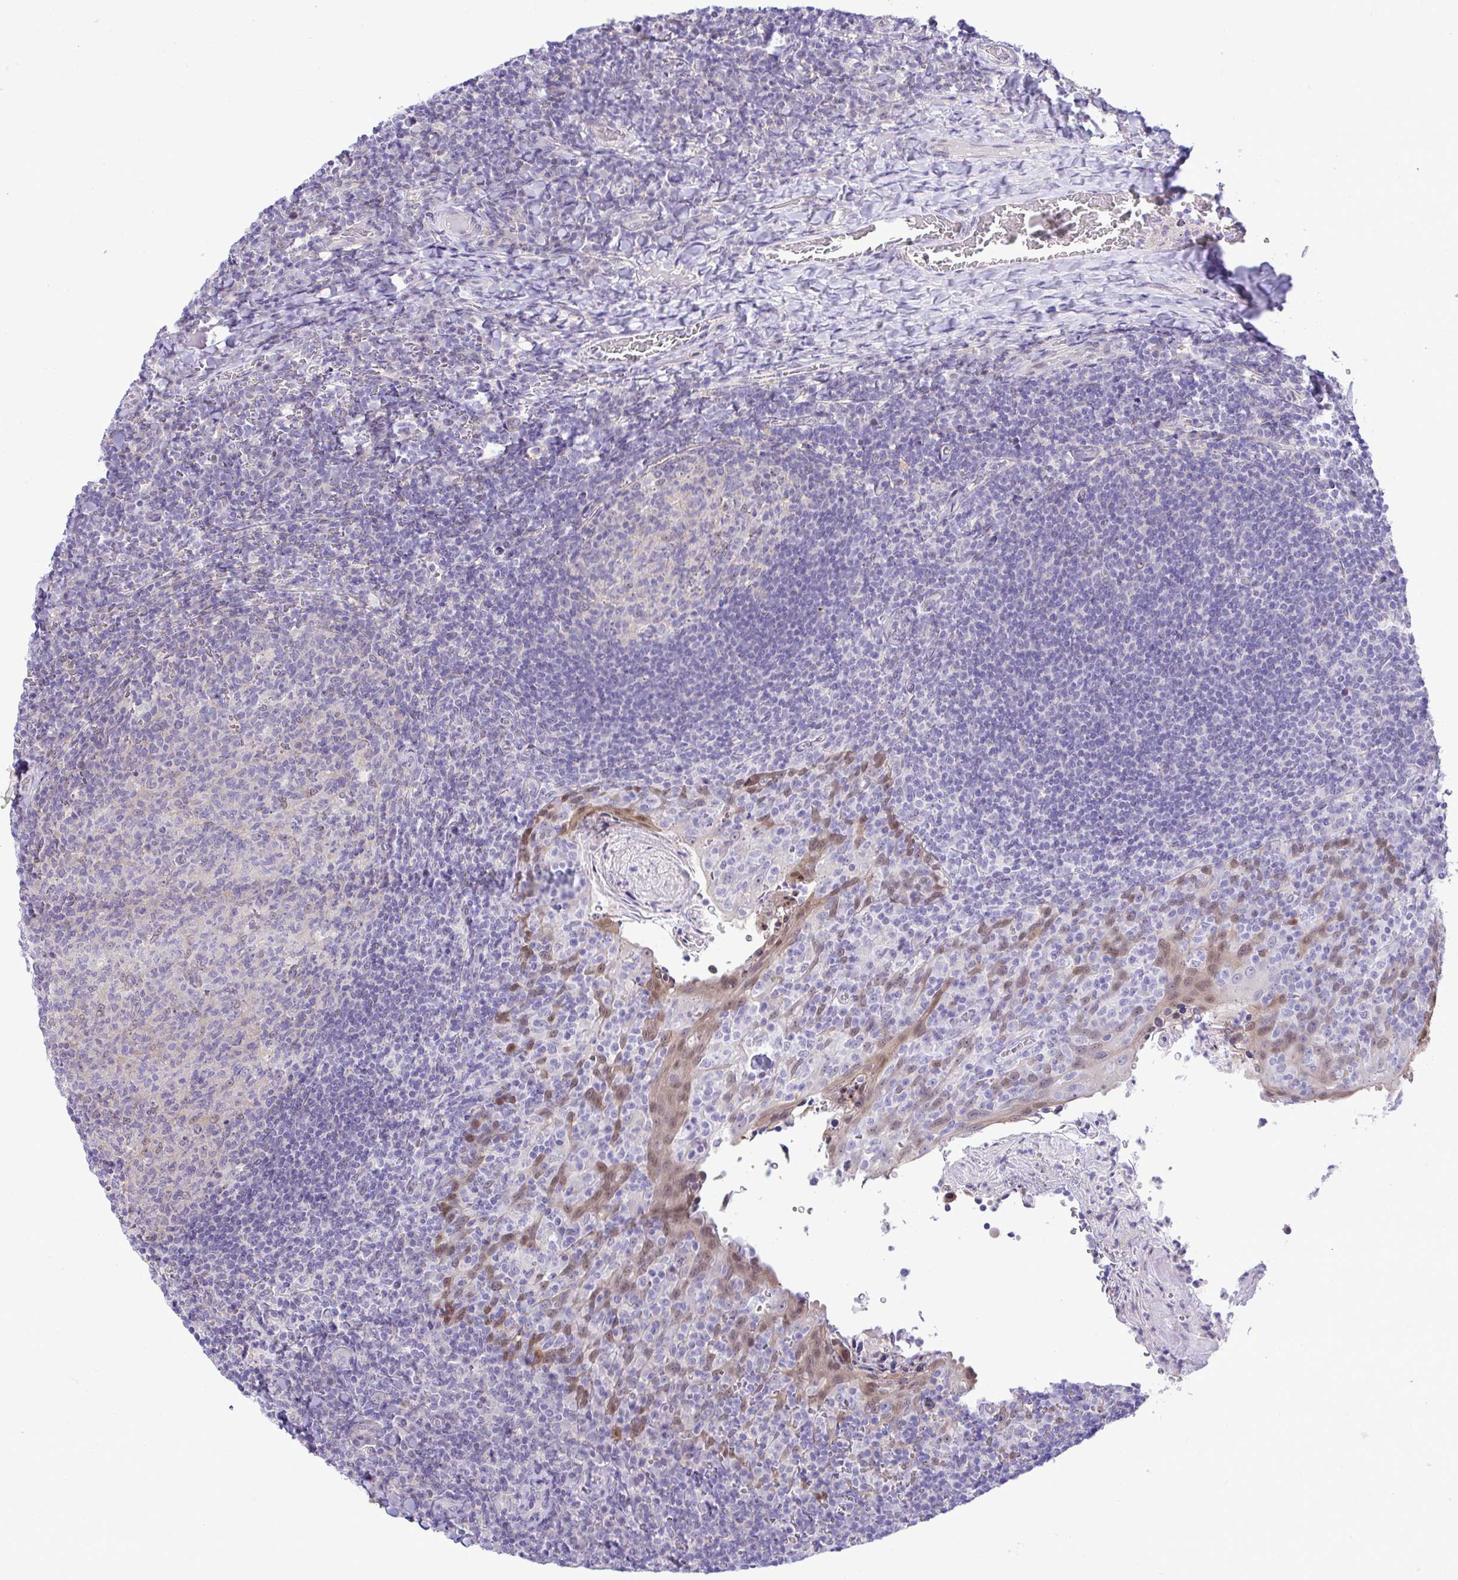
{"staining": {"intensity": "negative", "quantity": "none", "location": "none"}, "tissue": "tonsil", "cell_type": "Germinal center cells", "image_type": "normal", "snomed": [{"axis": "morphology", "description": "Normal tissue, NOS"}, {"axis": "topography", "description": "Tonsil"}], "caption": "This is a photomicrograph of immunohistochemistry (IHC) staining of unremarkable tonsil, which shows no staining in germinal center cells. (DAB (3,3'-diaminobenzidine) immunohistochemistry (IHC), high magnification).", "gene": "ZNF485", "patient": {"sex": "female", "age": 10}}